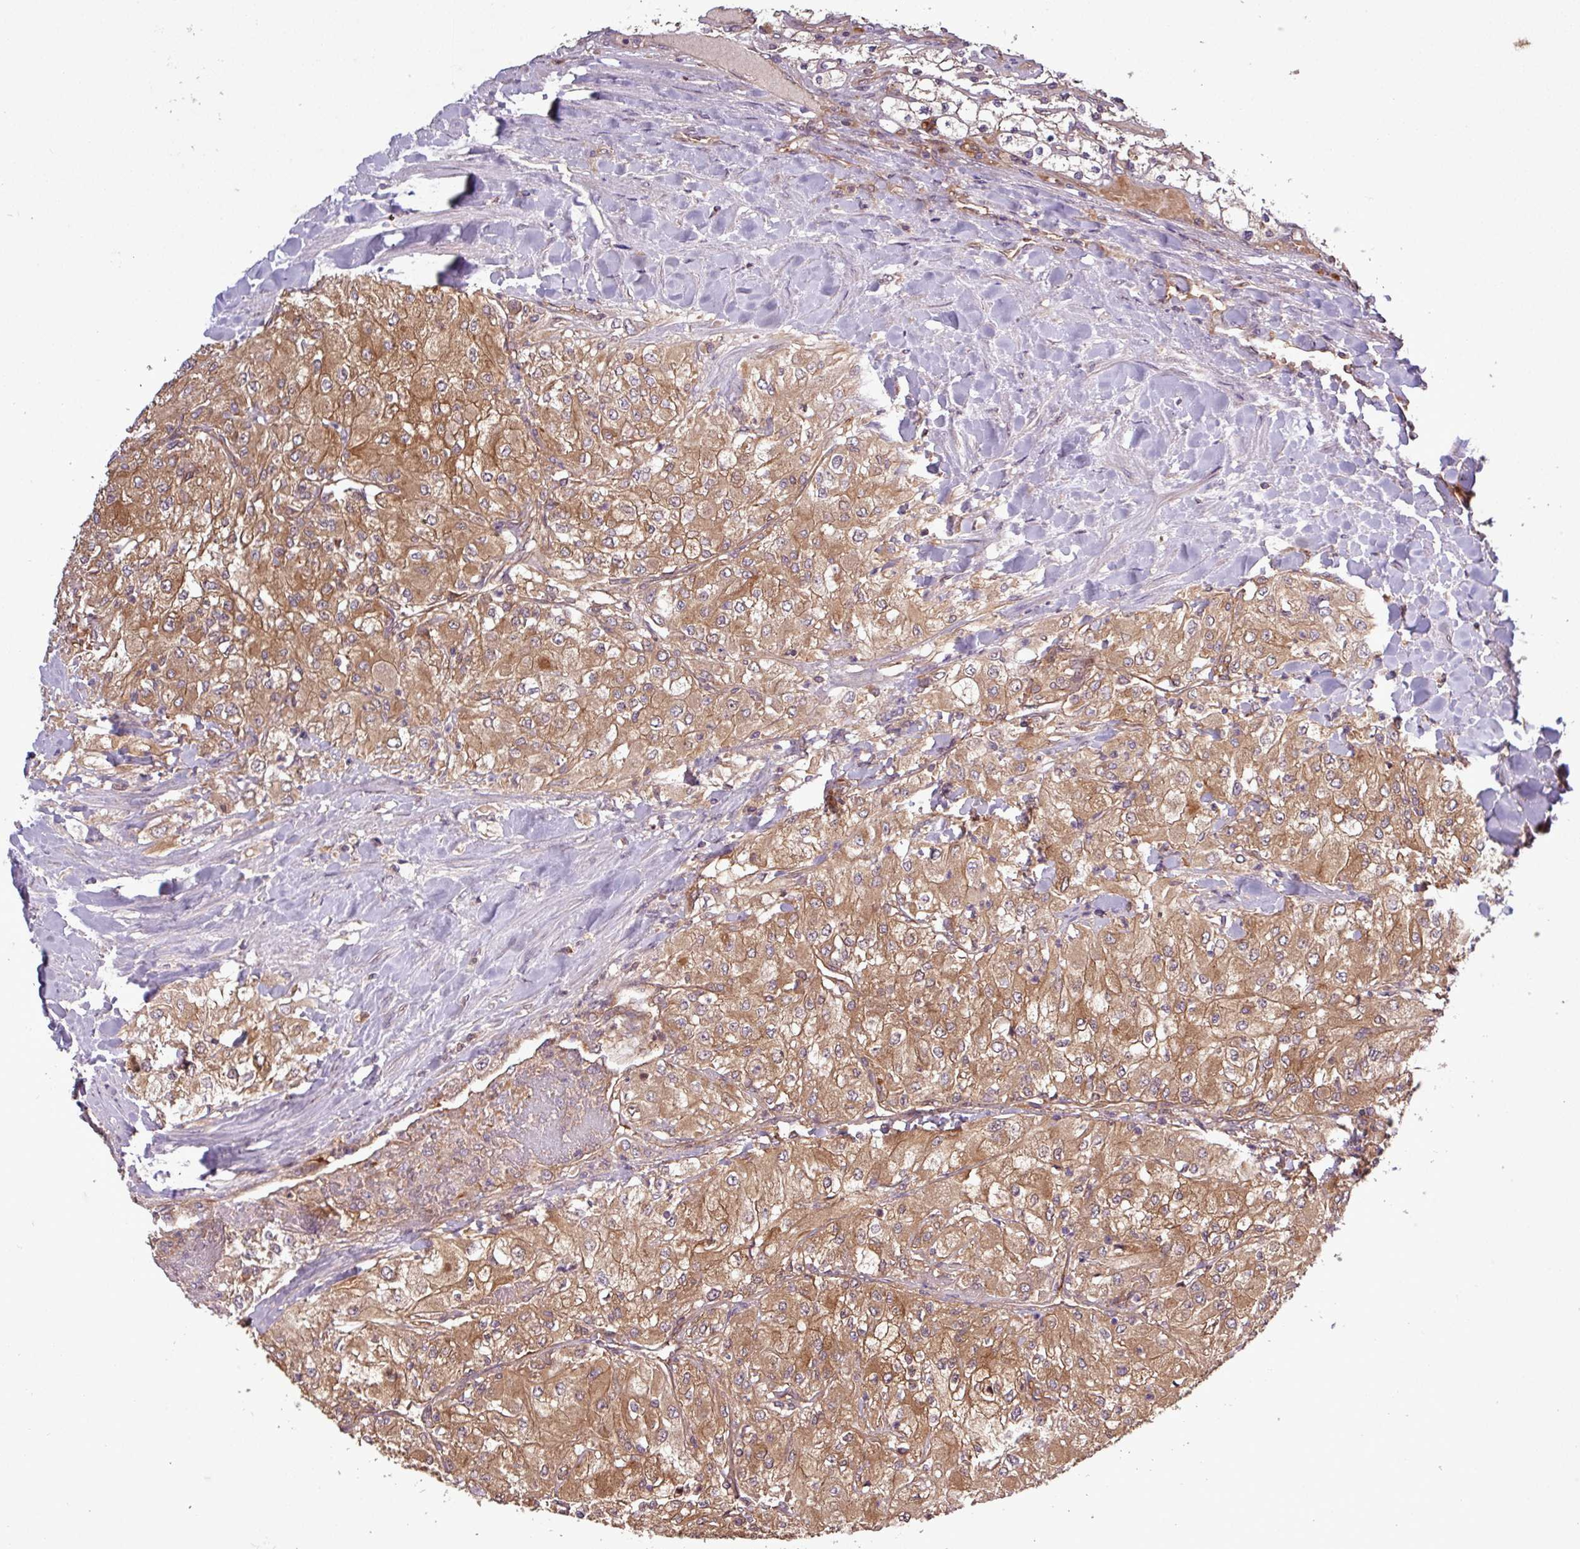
{"staining": {"intensity": "moderate", "quantity": ">75%", "location": "cytoplasmic/membranous"}, "tissue": "renal cancer", "cell_type": "Tumor cells", "image_type": "cancer", "snomed": [{"axis": "morphology", "description": "Adenocarcinoma, NOS"}, {"axis": "topography", "description": "Kidney"}], "caption": "IHC (DAB) staining of renal adenocarcinoma reveals moderate cytoplasmic/membranous protein staining in approximately >75% of tumor cells.", "gene": "SIRPB2", "patient": {"sex": "male", "age": 80}}